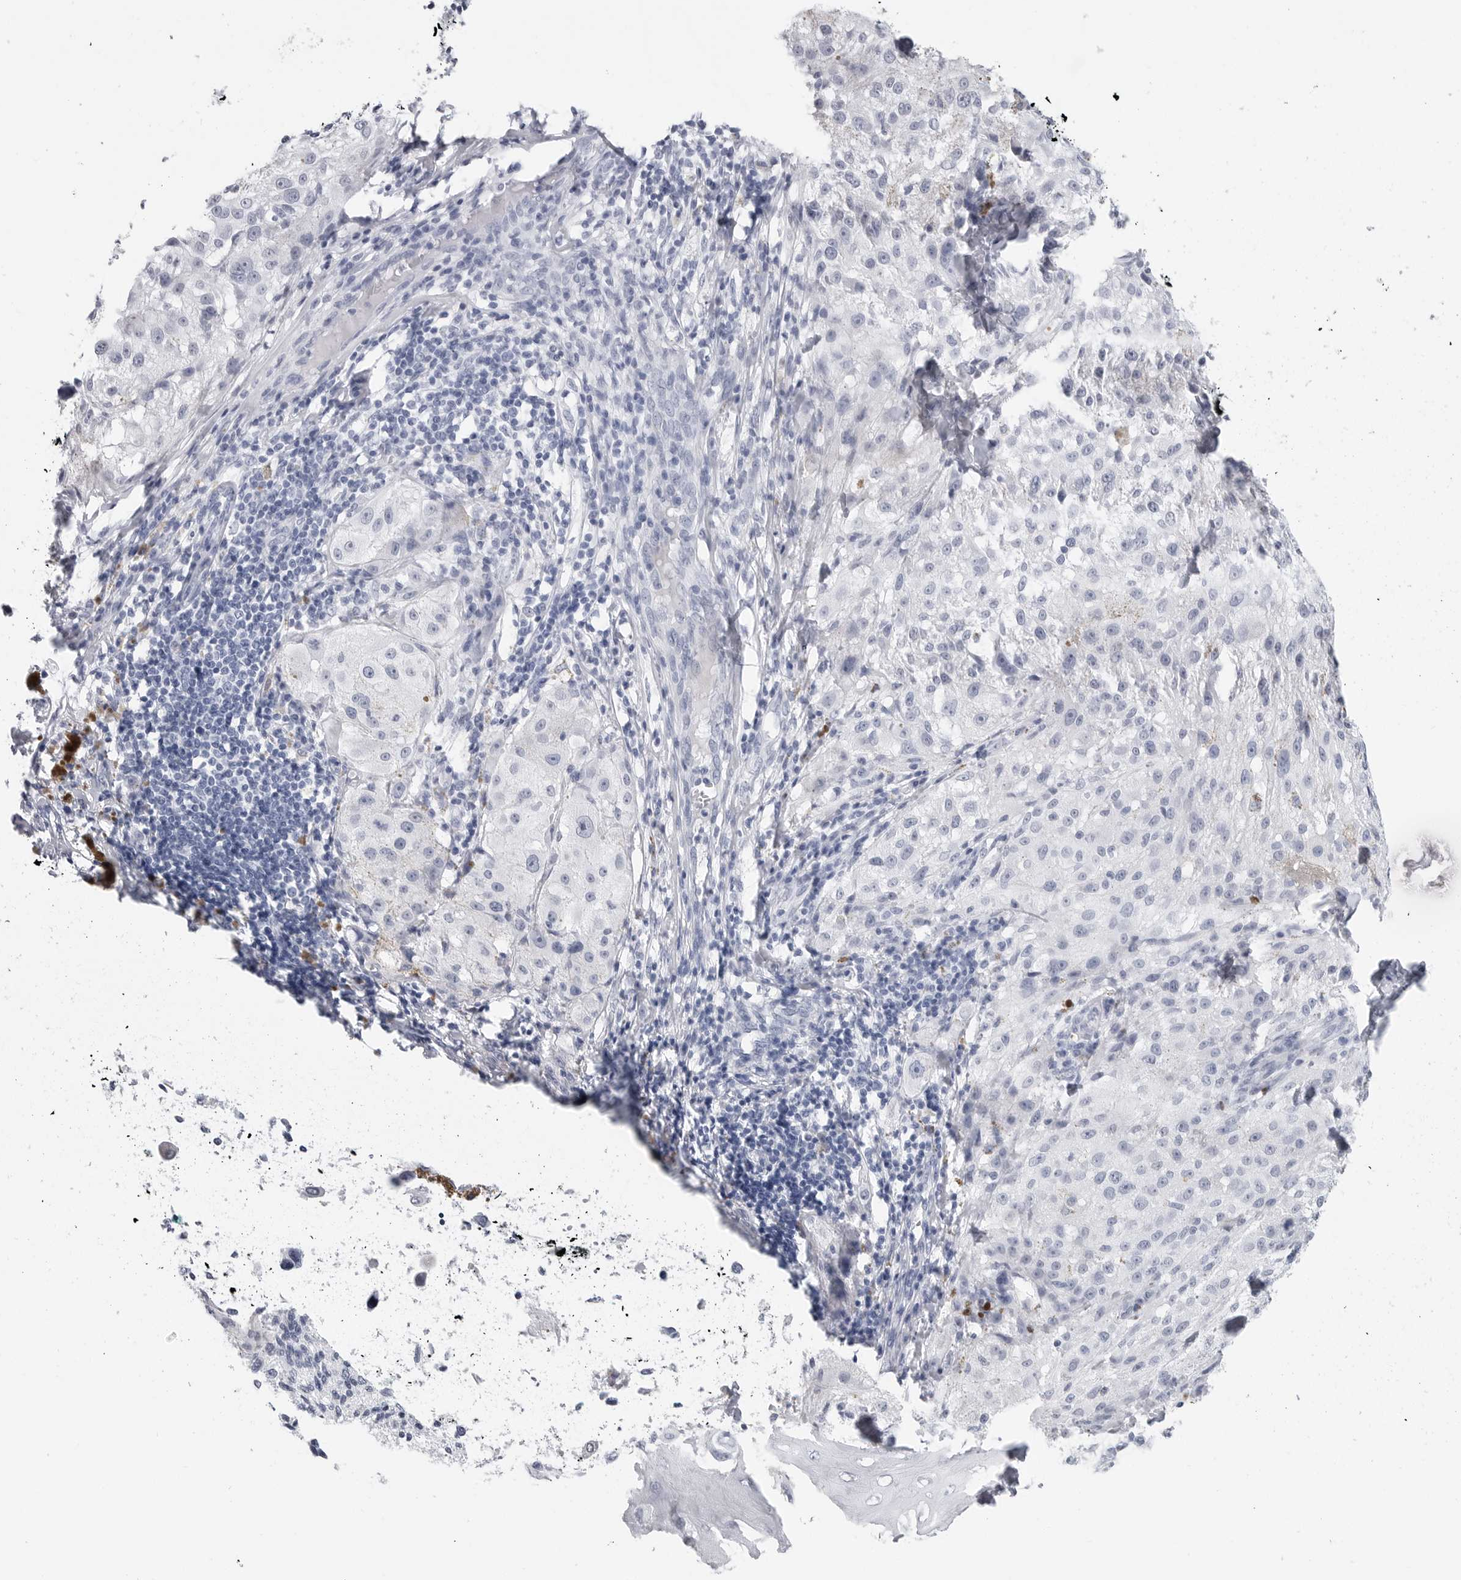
{"staining": {"intensity": "negative", "quantity": "none", "location": "none"}, "tissue": "melanoma", "cell_type": "Tumor cells", "image_type": "cancer", "snomed": [{"axis": "morphology", "description": "Malignant melanoma, NOS"}, {"axis": "topography", "description": "Skin"}], "caption": "Tumor cells show no significant protein expression in melanoma. (Brightfield microscopy of DAB (3,3'-diaminobenzidine) immunohistochemistry at high magnification).", "gene": "CSH1", "patient": {"sex": "female", "age": 73}}